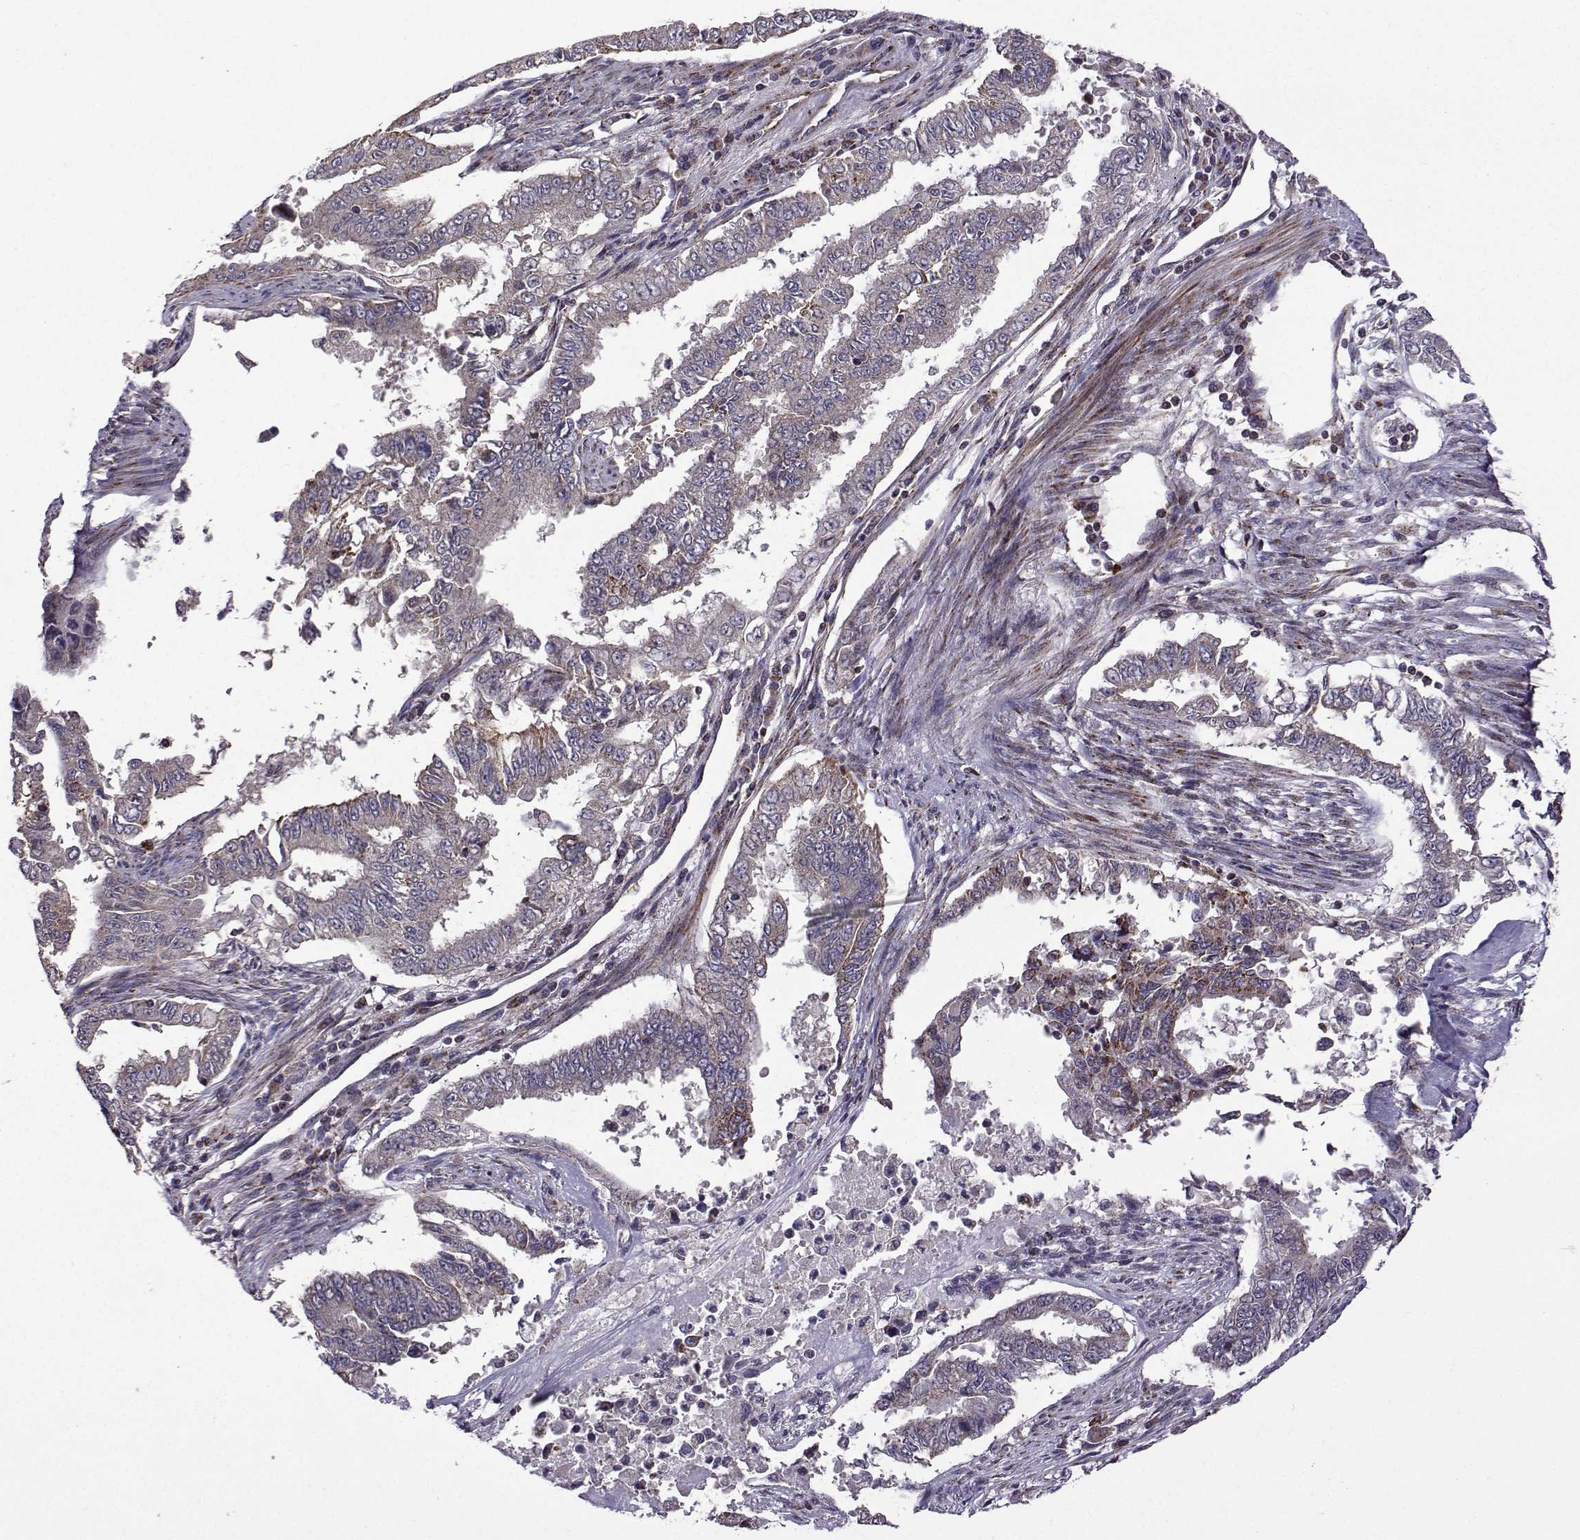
{"staining": {"intensity": "negative", "quantity": "none", "location": "none"}, "tissue": "endometrial cancer", "cell_type": "Tumor cells", "image_type": "cancer", "snomed": [{"axis": "morphology", "description": "Adenocarcinoma, NOS"}, {"axis": "topography", "description": "Uterus"}], "caption": "A high-resolution histopathology image shows IHC staining of endometrial cancer, which demonstrates no significant staining in tumor cells.", "gene": "TAB2", "patient": {"sex": "female", "age": 59}}